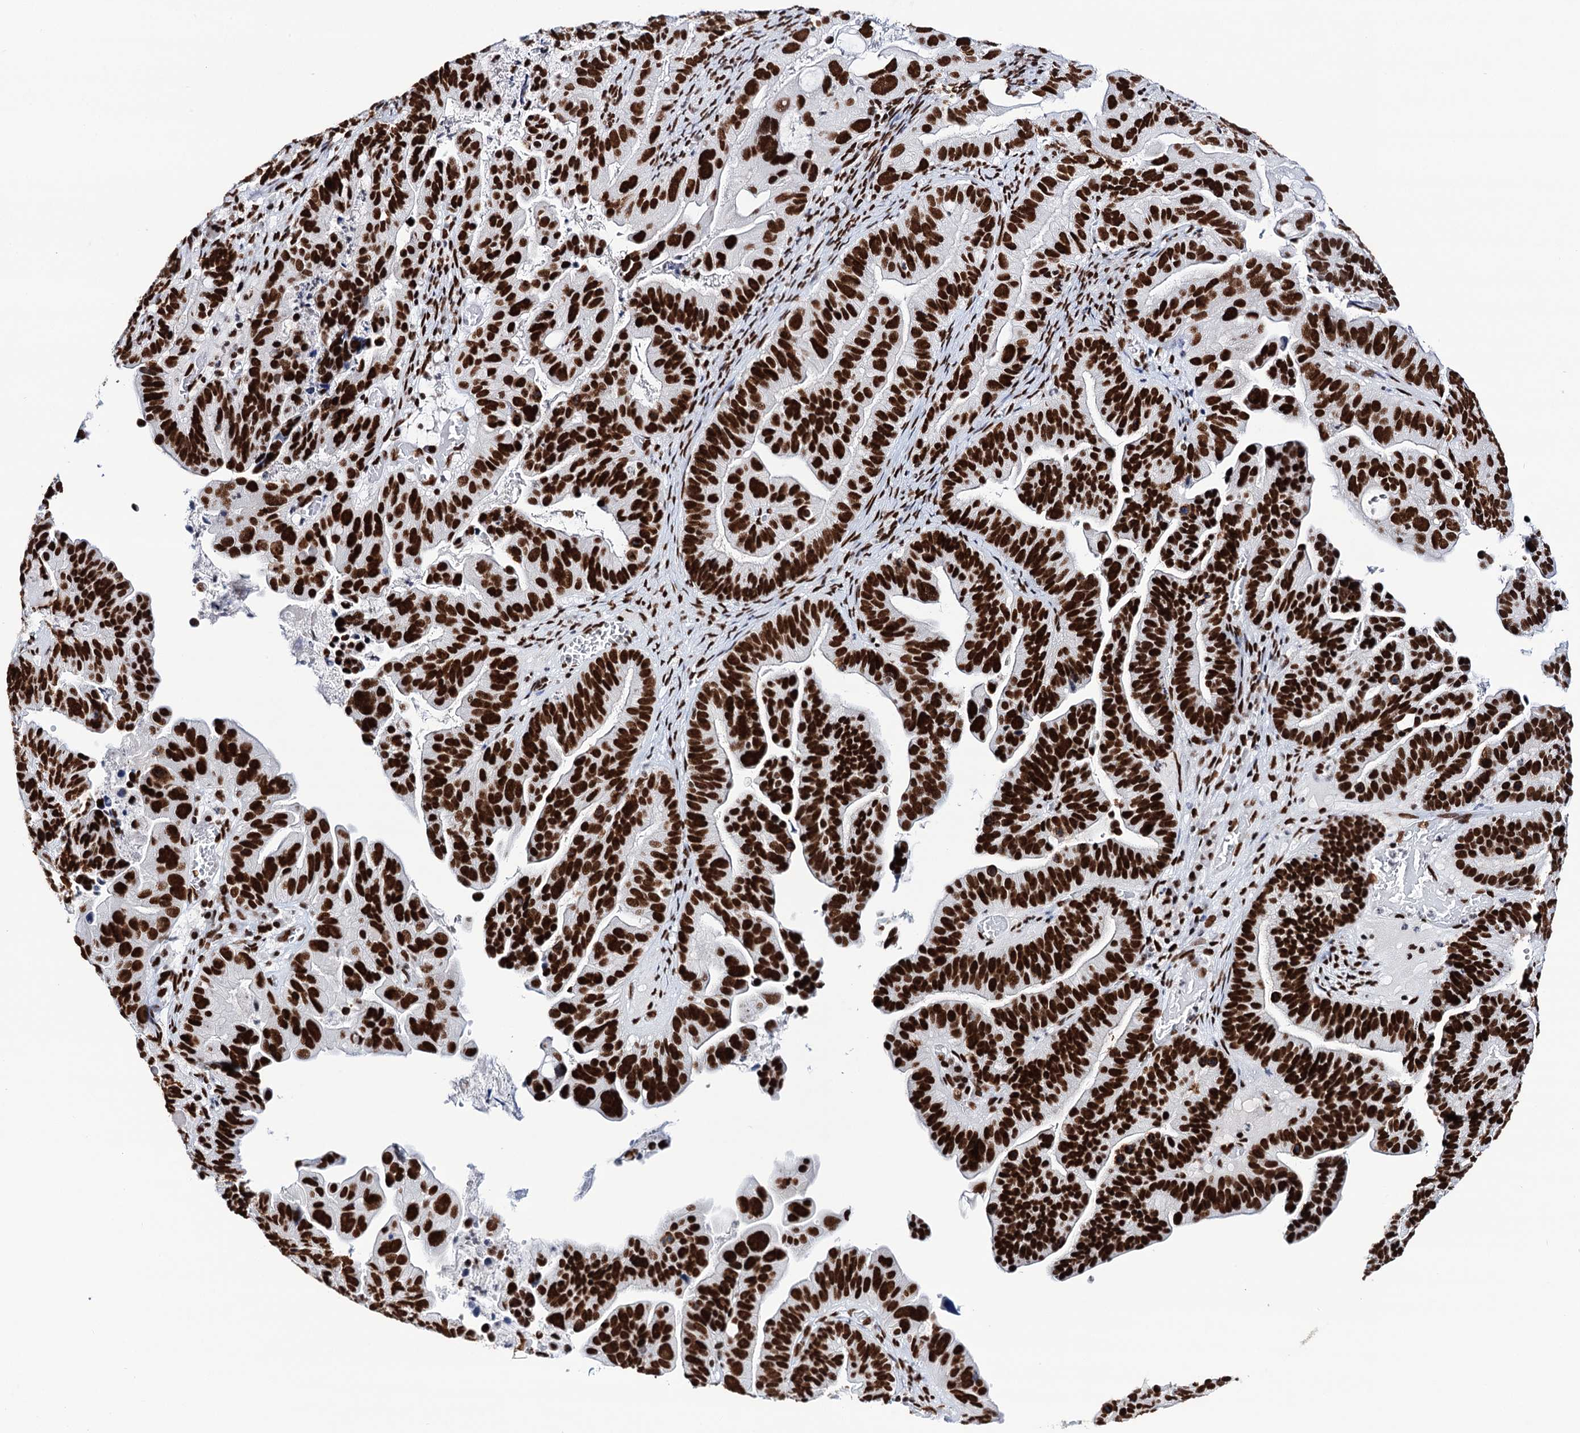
{"staining": {"intensity": "strong", "quantity": ">75%", "location": "nuclear"}, "tissue": "ovarian cancer", "cell_type": "Tumor cells", "image_type": "cancer", "snomed": [{"axis": "morphology", "description": "Cystadenocarcinoma, serous, NOS"}, {"axis": "topography", "description": "Ovary"}], "caption": "This is a micrograph of immunohistochemistry staining of serous cystadenocarcinoma (ovarian), which shows strong expression in the nuclear of tumor cells.", "gene": "MATR3", "patient": {"sex": "female", "age": 56}}